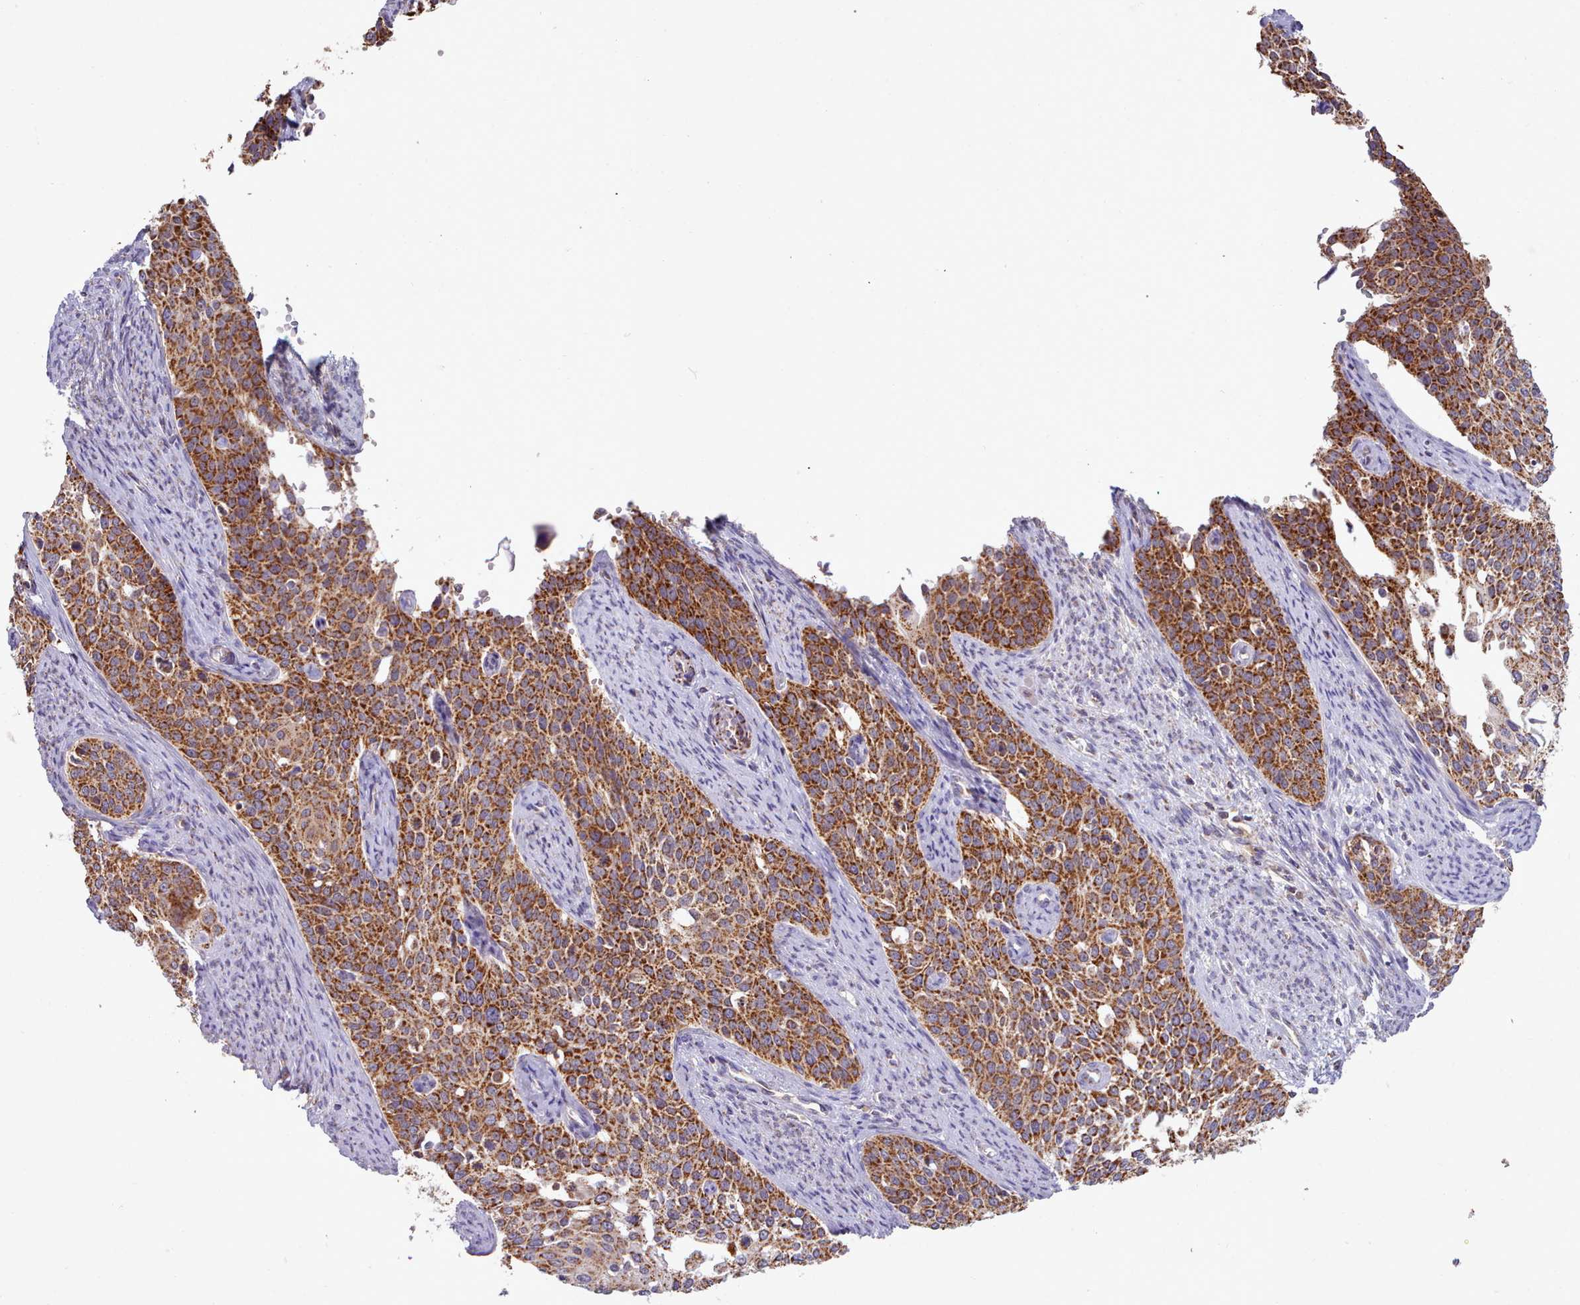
{"staining": {"intensity": "strong", "quantity": ">75%", "location": "cytoplasmic/membranous"}, "tissue": "cervical cancer", "cell_type": "Tumor cells", "image_type": "cancer", "snomed": [{"axis": "morphology", "description": "Squamous cell carcinoma, NOS"}, {"axis": "topography", "description": "Cervix"}], "caption": "The immunohistochemical stain shows strong cytoplasmic/membranous staining in tumor cells of cervical cancer (squamous cell carcinoma) tissue.", "gene": "HSDL2", "patient": {"sex": "female", "age": 44}}